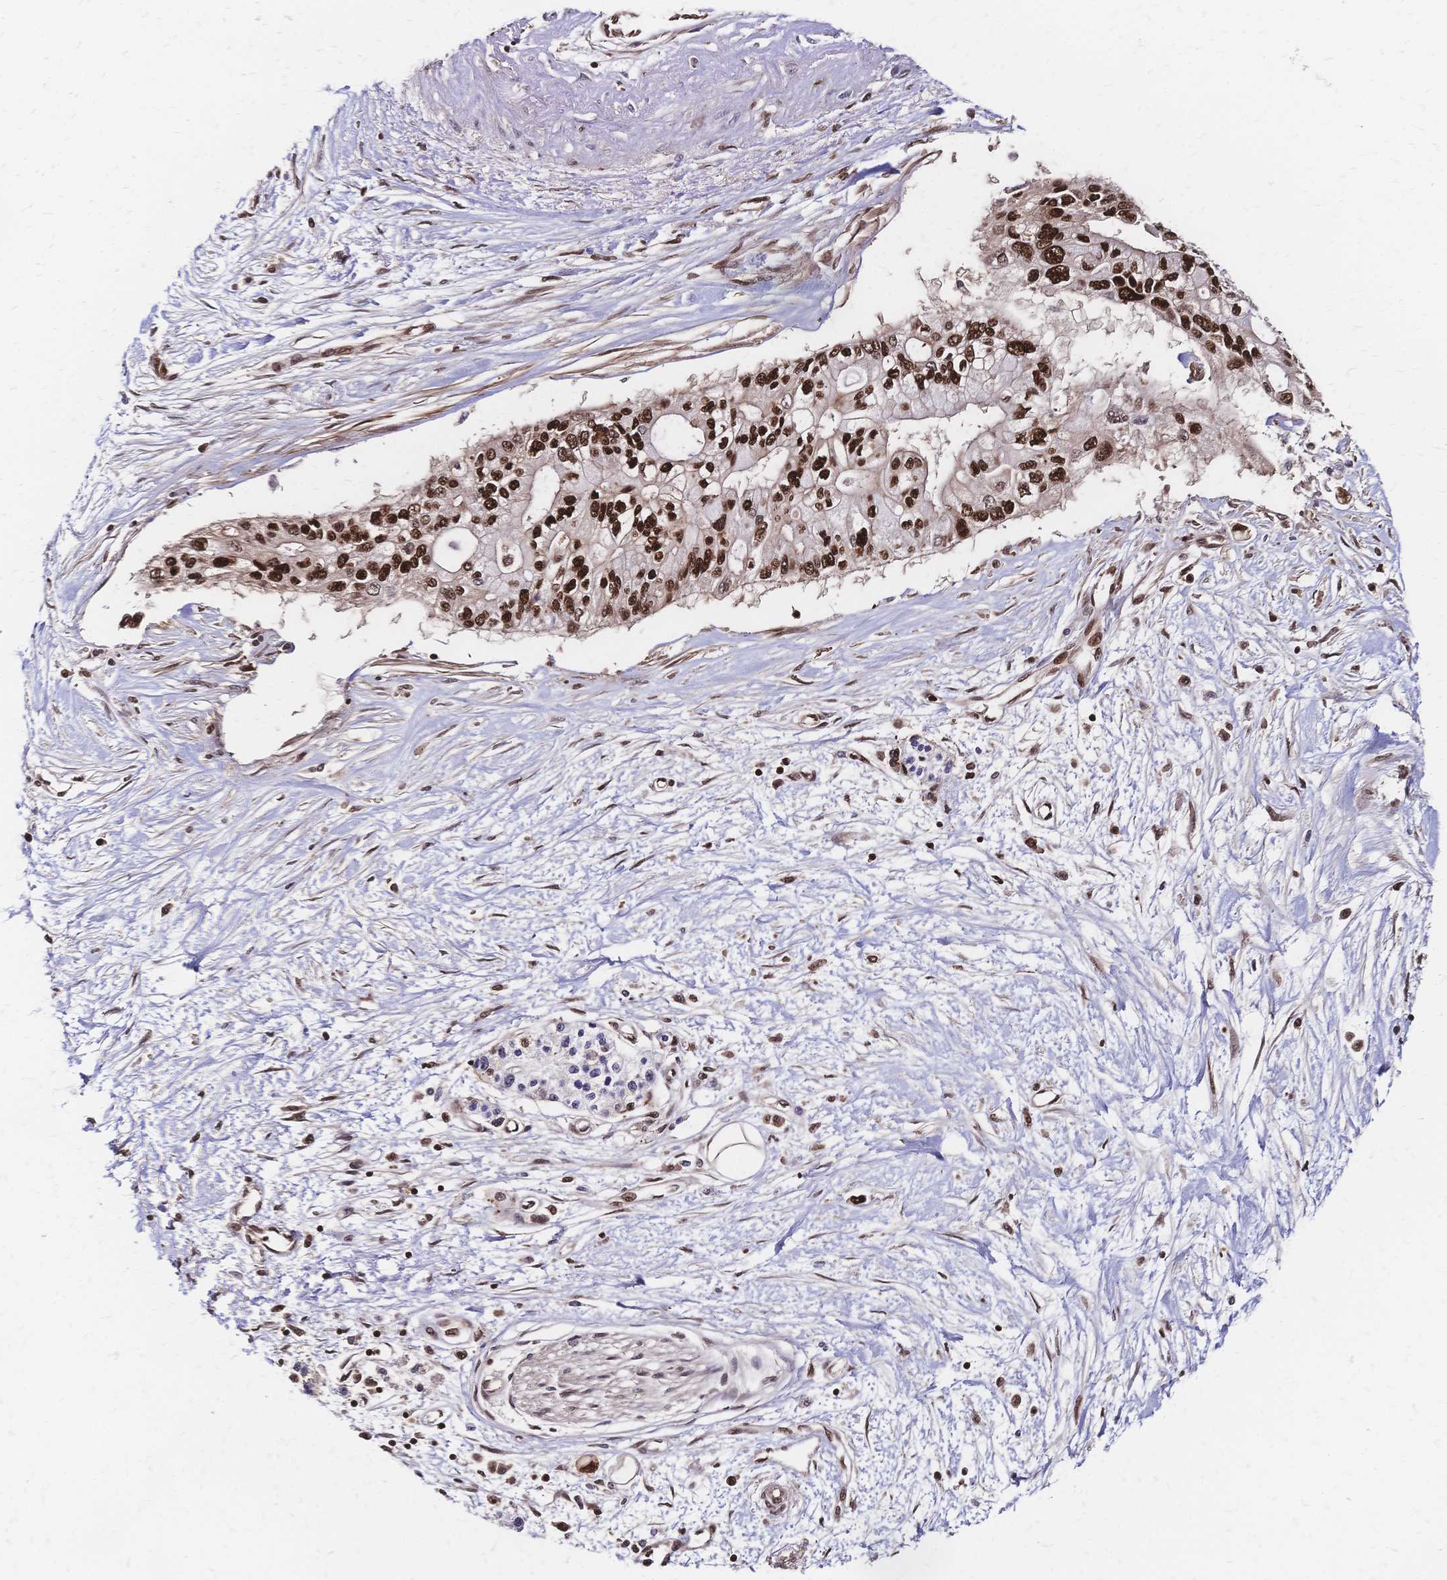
{"staining": {"intensity": "strong", "quantity": ">75%", "location": "nuclear"}, "tissue": "pancreatic cancer", "cell_type": "Tumor cells", "image_type": "cancer", "snomed": [{"axis": "morphology", "description": "Adenocarcinoma, NOS"}, {"axis": "topography", "description": "Pancreas"}], "caption": "DAB immunohistochemical staining of pancreatic cancer reveals strong nuclear protein staining in about >75% of tumor cells.", "gene": "HDGF", "patient": {"sex": "female", "age": 77}}